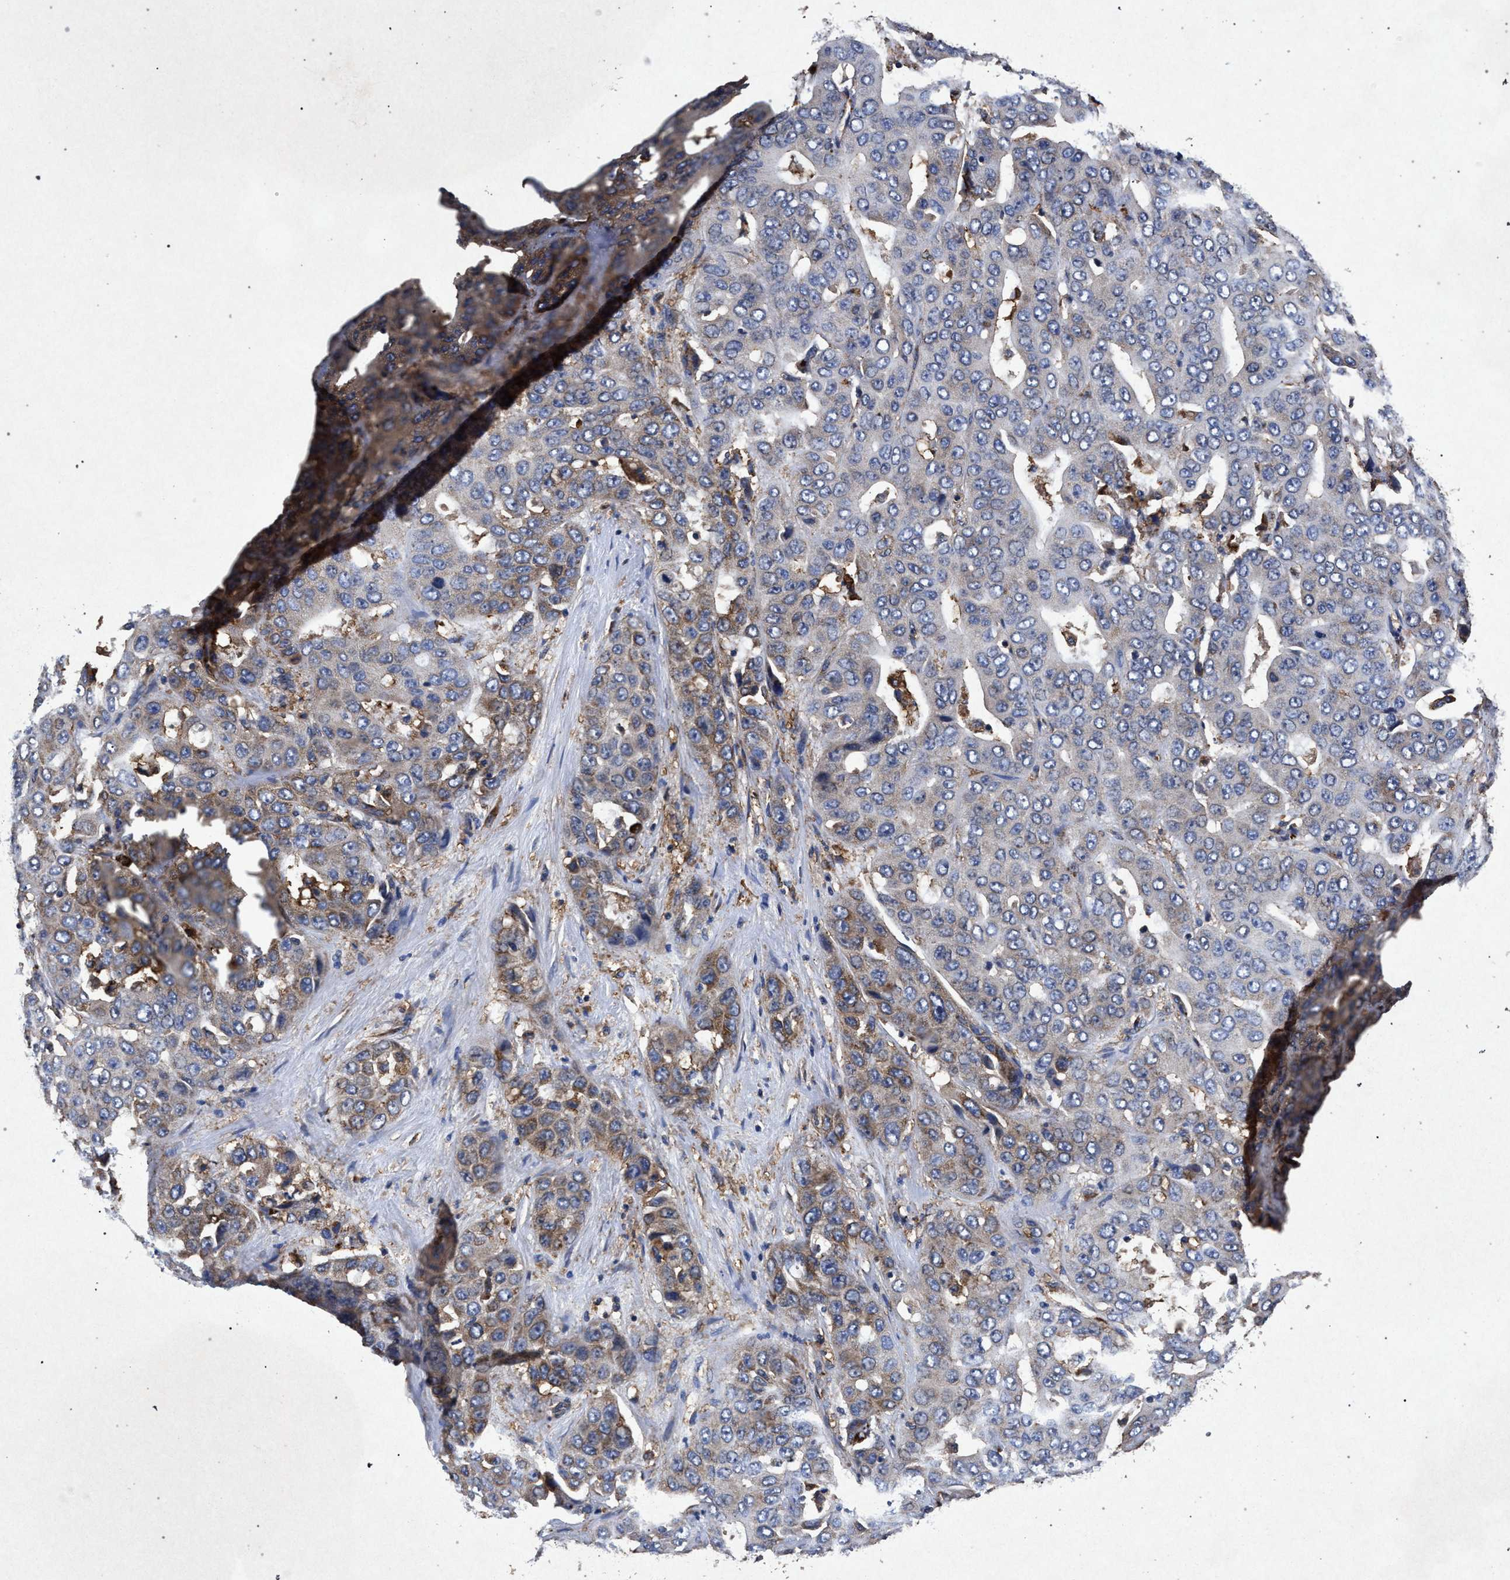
{"staining": {"intensity": "weak", "quantity": "<25%", "location": "cytoplasmic/membranous"}, "tissue": "liver cancer", "cell_type": "Tumor cells", "image_type": "cancer", "snomed": [{"axis": "morphology", "description": "Cholangiocarcinoma"}, {"axis": "topography", "description": "Liver"}], "caption": "Immunohistochemical staining of human liver cancer demonstrates no significant staining in tumor cells.", "gene": "MARCKS", "patient": {"sex": "female", "age": 52}}